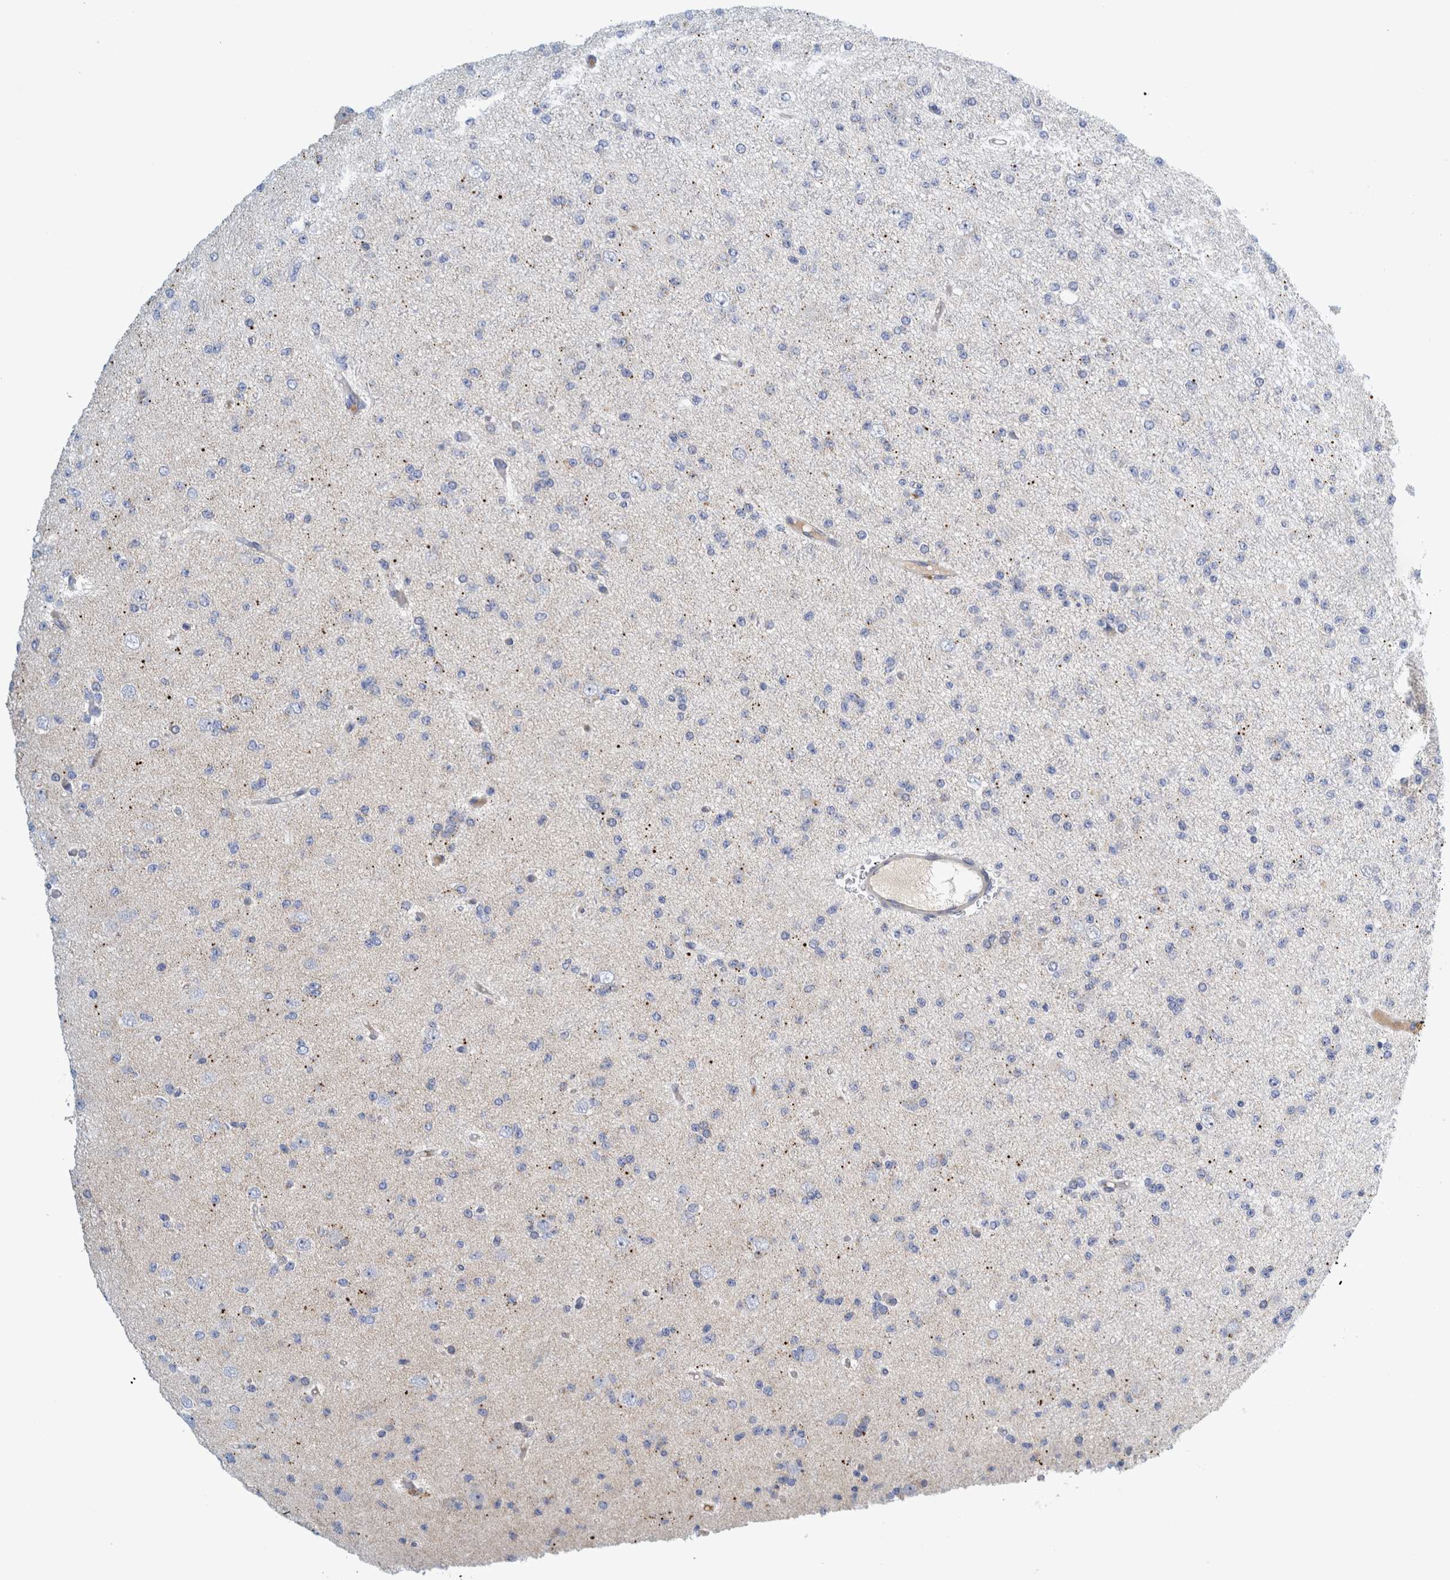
{"staining": {"intensity": "negative", "quantity": "none", "location": "none"}, "tissue": "glioma", "cell_type": "Tumor cells", "image_type": "cancer", "snomed": [{"axis": "morphology", "description": "Glioma, malignant, Low grade"}, {"axis": "topography", "description": "Brain"}], "caption": "This is an IHC photomicrograph of glioma. There is no staining in tumor cells.", "gene": "ZNF324B", "patient": {"sex": "female", "age": 22}}